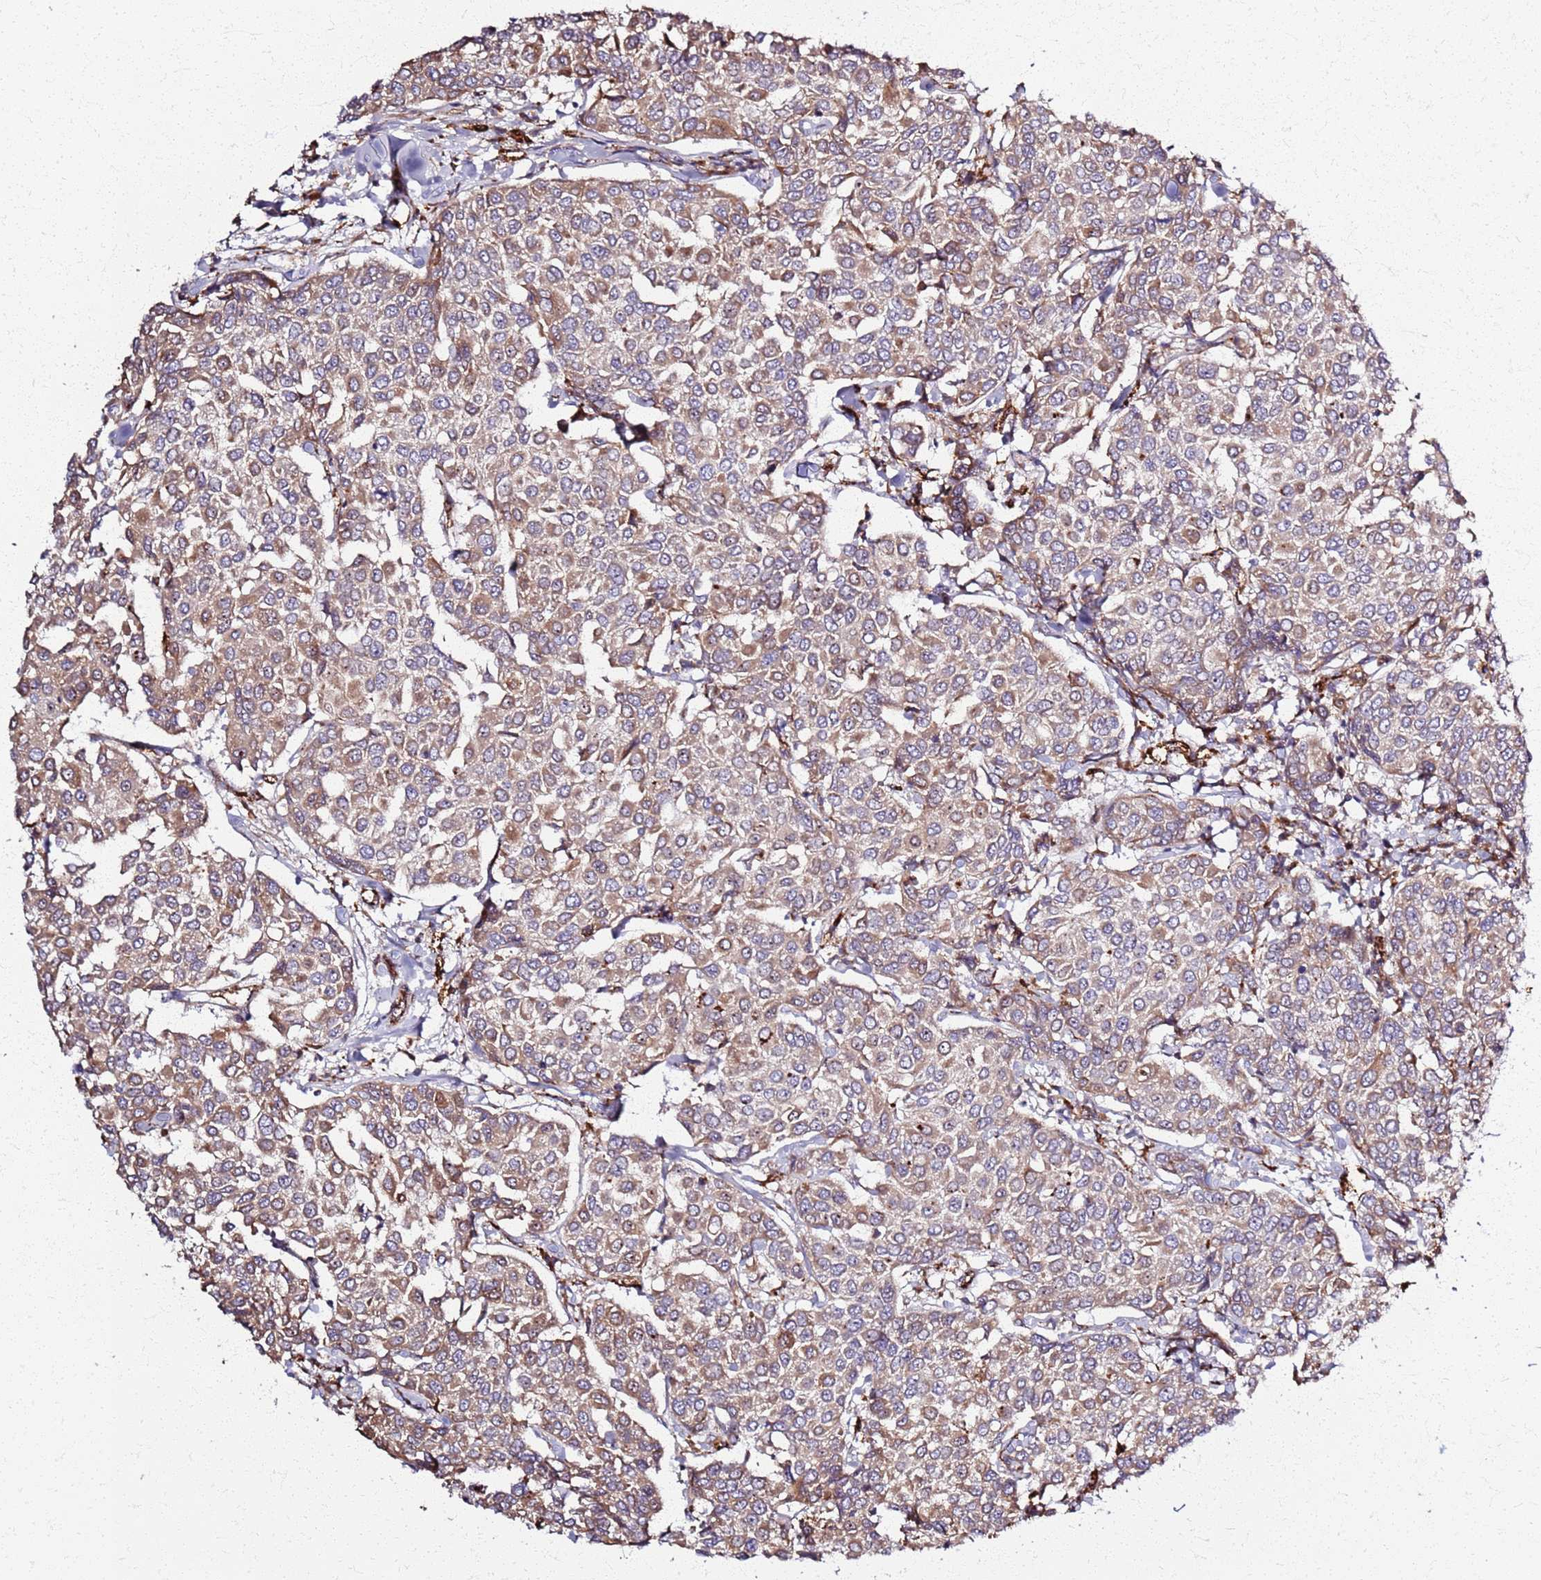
{"staining": {"intensity": "moderate", "quantity": ">75%", "location": "cytoplasmic/membranous"}, "tissue": "breast cancer", "cell_type": "Tumor cells", "image_type": "cancer", "snomed": [{"axis": "morphology", "description": "Duct carcinoma"}, {"axis": "topography", "description": "Breast"}], "caption": "Human breast cancer stained with a protein marker exhibits moderate staining in tumor cells.", "gene": "KRI1", "patient": {"sex": "female", "age": 55}}